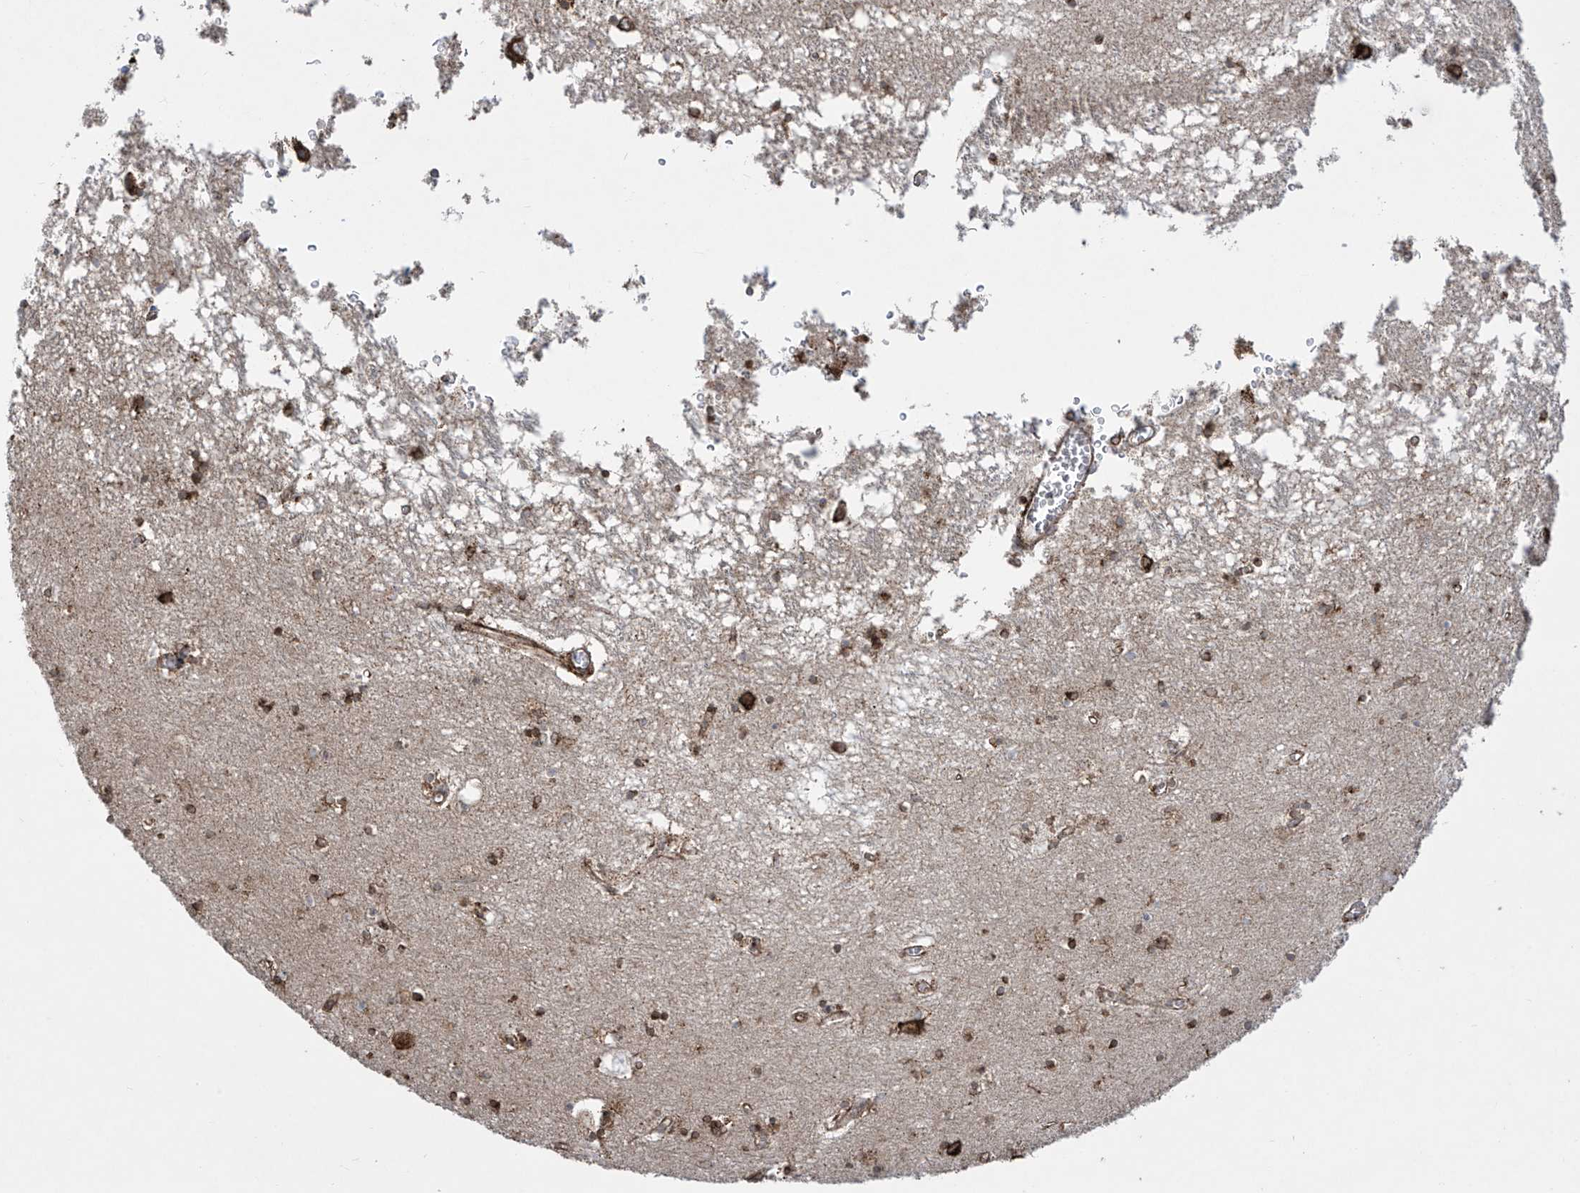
{"staining": {"intensity": "moderate", "quantity": "25%-75%", "location": "cytoplasmic/membranous"}, "tissue": "hippocampus", "cell_type": "Glial cells", "image_type": "normal", "snomed": [{"axis": "morphology", "description": "Normal tissue, NOS"}, {"axis": "topography", "description": "Hippocampus"}], "caption": "Brown immunohistochemical staining in unremarkable human hippocampus reveals moderate cytoplasmic/membranous staining in approximately 25%-75% of glial cells.", "gene": "MX1", "patient": {"sex": "male", "age": 70}}